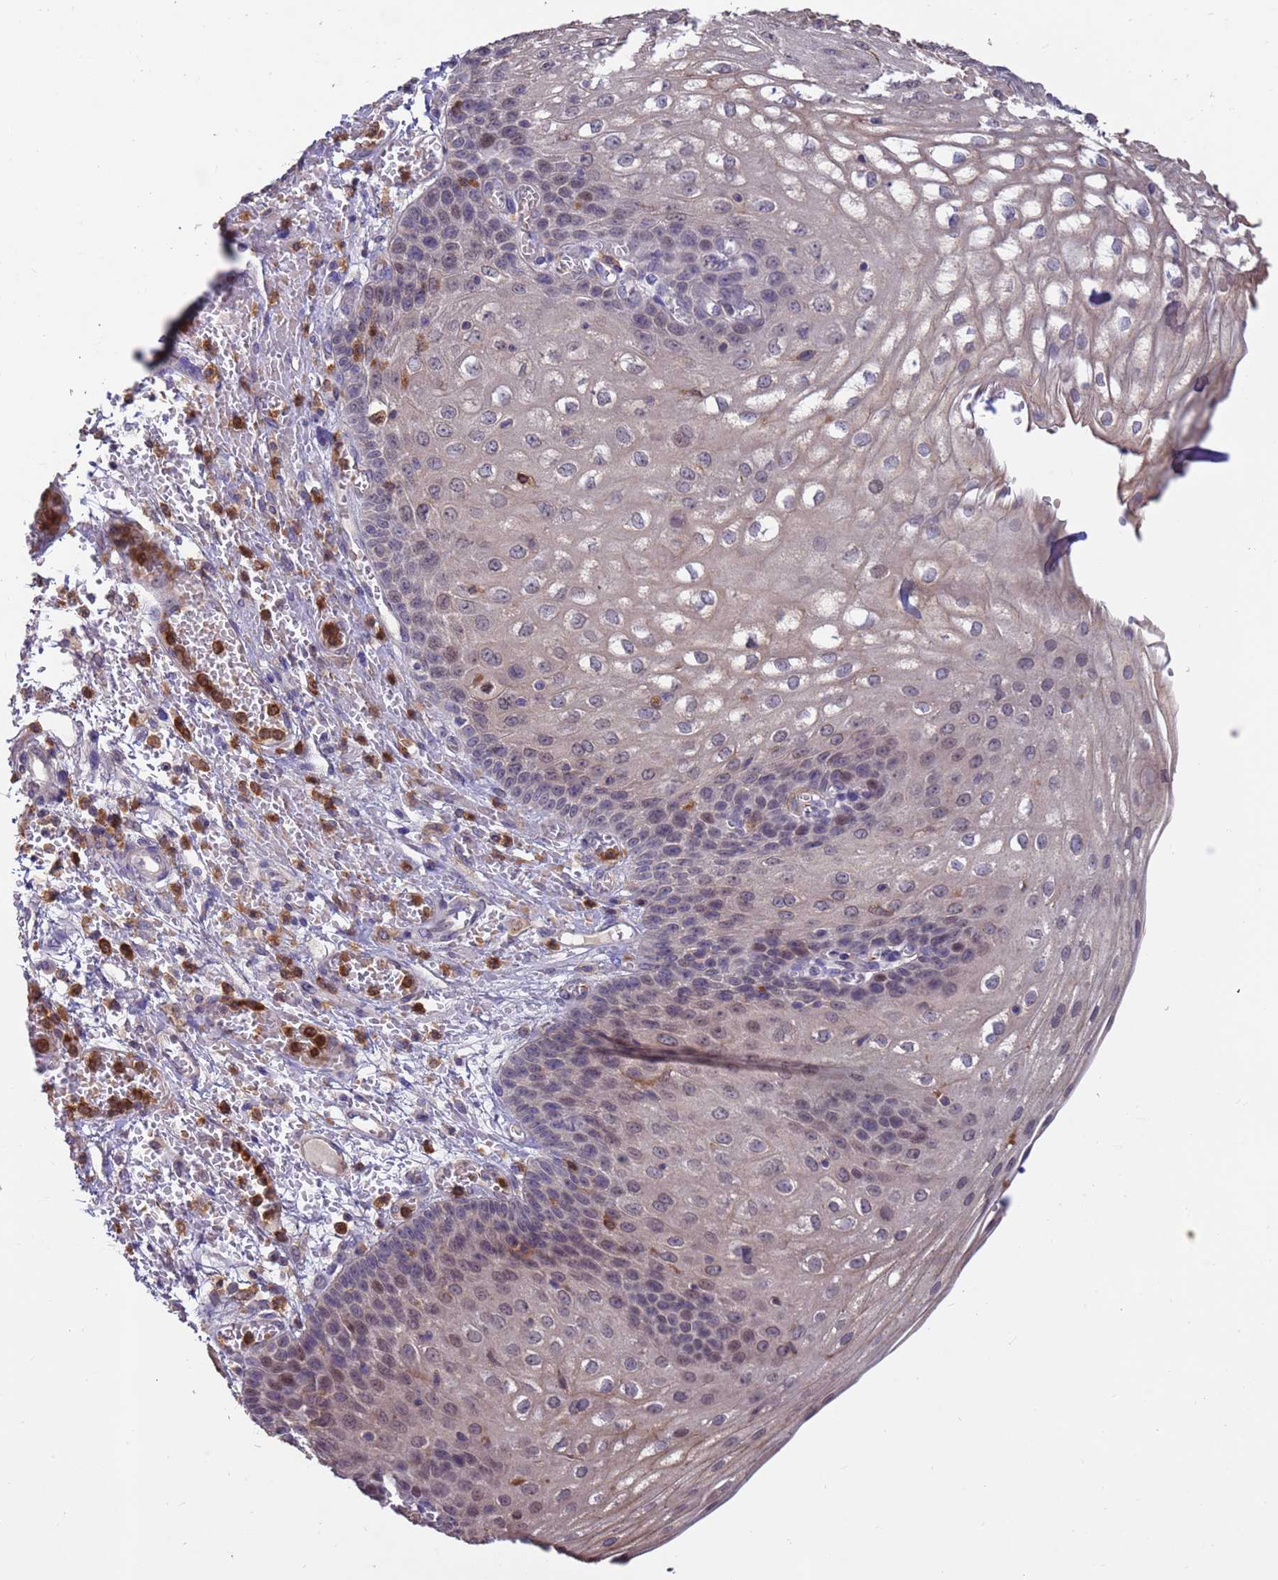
{"staining": {"intensity": "weak", "quantity": "25%-75%", "location": "nuclear"}, "tissue": "esophagus", "cell_type": "Squamous epithelial cells", "image_type": "normal", "snomed": [{"axis": "morphology", "description": "Normal tissue, NOS"}, {"axis": "topography", "description": "Esophagus"}], "caption": "This is a photomicrograph of immunohistochemistry staining of normal esophagus, which shows weak expression in the nuclear of squamous epithelial cells.", "gene": "AMPD3", "patient": {"sex": "male", "age": 81}}